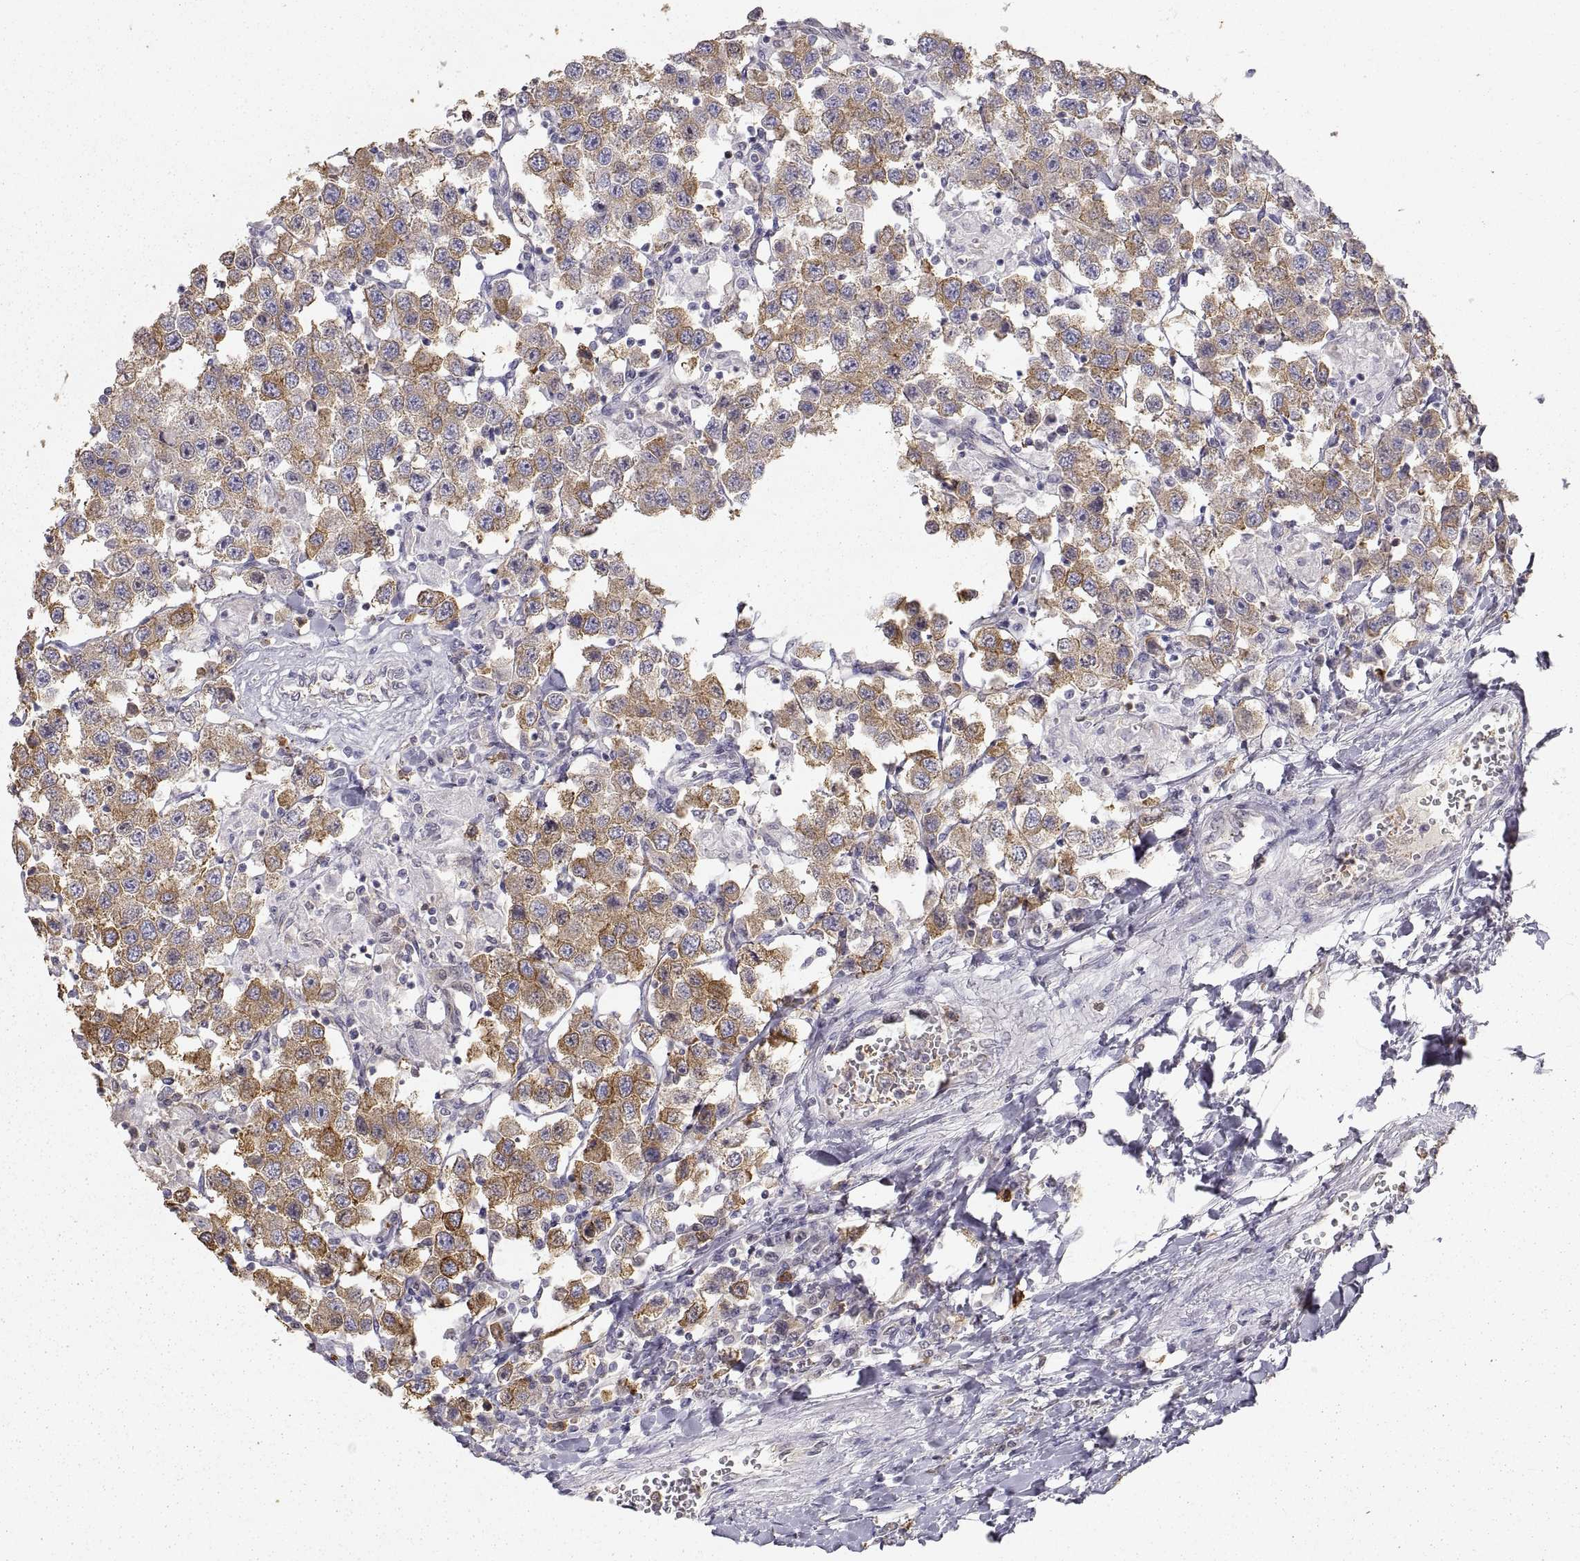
{"staining": {"intensity": "moderate", "quantity": "25%-75%", "location": "cytoplasmic/membranous"}, "tissue": "testis cancer", "cell_type": "Tumor cells", "image_type": "cancer", "snomed": [{"axis": "morphology", "description": "Seminoma, NOS"}, {"axis": "topography", "description": "Testis"}], "caption": "About 25%-75% of tumor cells in human testis cancer demonstrate moderate cytoplasmic/membranous protein expression as visualized by brown immunohistochemical staining.", "gene": "HSP90AB1", "patient": {"sex": "male", "age": 45}}